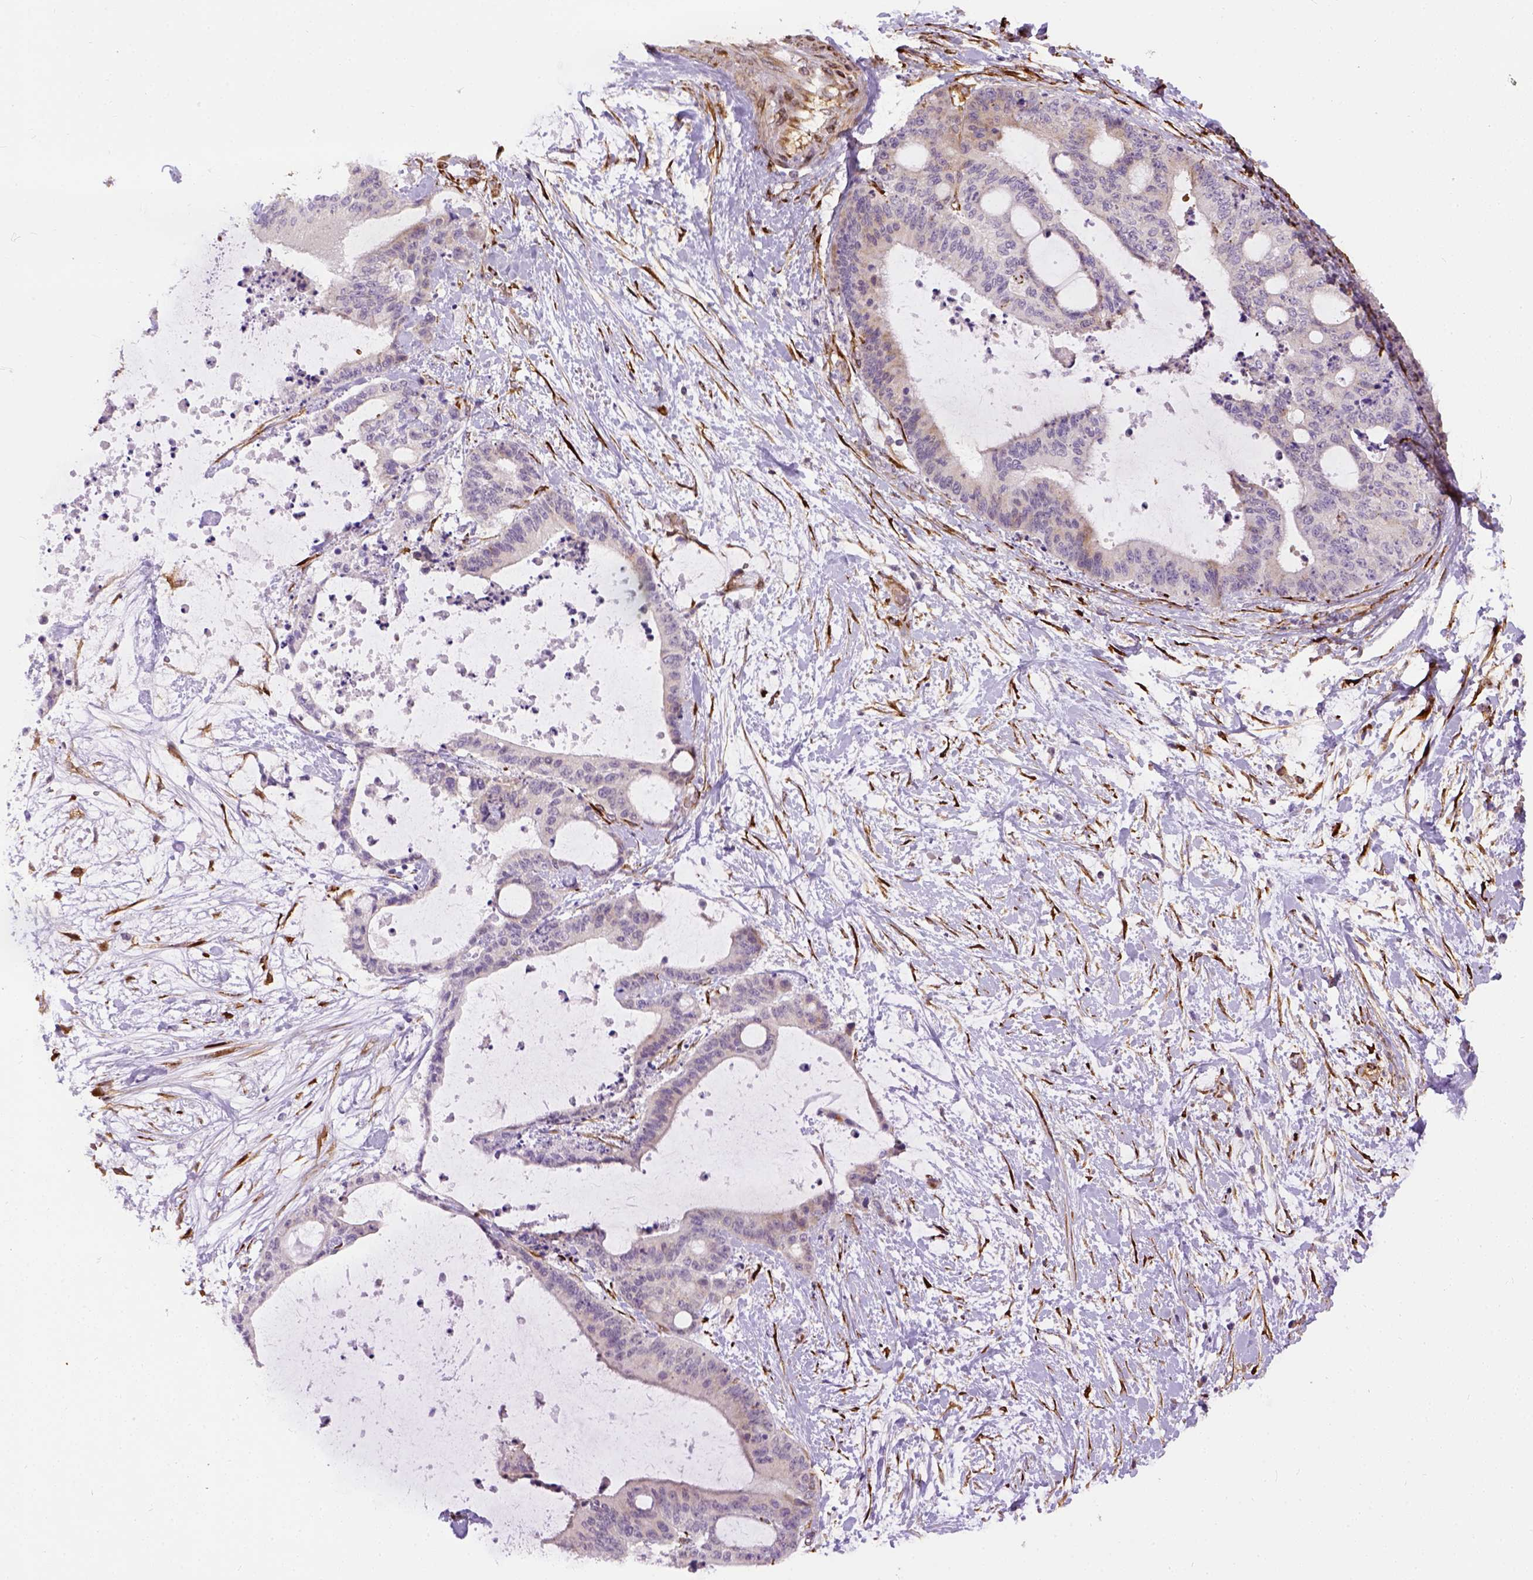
{"staining": {"intensity": "moderate", "quantity": "<25%", "location": "cytoplasmic/membranous"}, "tissue": "liver cancer", "cell_type": "Tumor cells", "image_type": "cancer", "snomed": [{"axis": "morphology", "description": "Cholangiocarcinoma"}, {"axis": "topography", "description": "Liver"}], "caption": "Immunohistochemistry (IHC) staining of liver cancer, which demonstrates low levels of moderate cytoplasmic/membranous staining in about <25% of tumor cells indicating moderate cytoplasmic/membranous protein expression. The staining was performed using DAB (3,3'-diaminobenzidine) (brown) for protein detection and nuclei were counterstained in hematoxylin (blue).", "gene": "KAZN", "patient": {"sex": "female", "age": 73}}